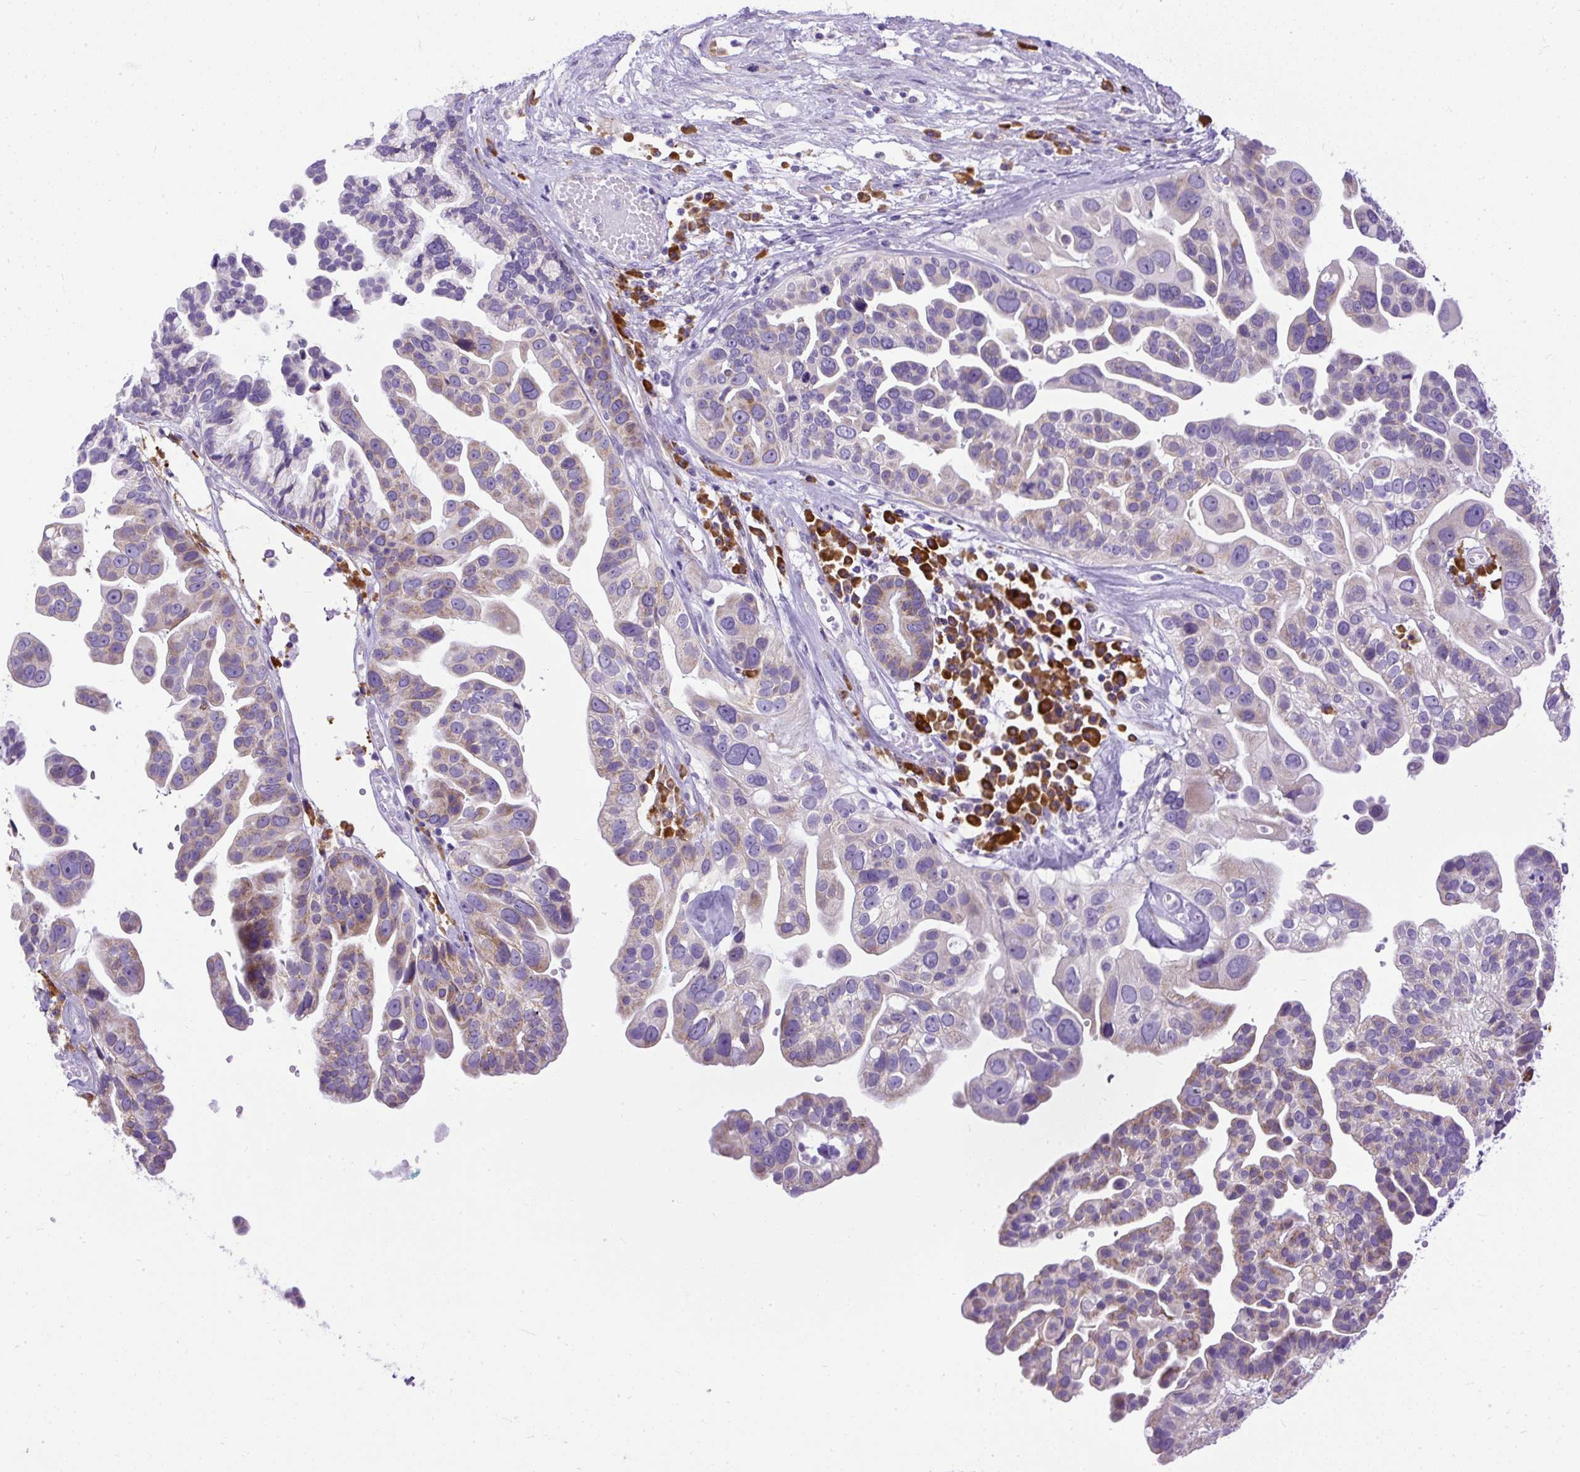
{"staining": {"intensity": "weak", "quantity": "25%-75%", "location": "cytoplasmic/membranous"}, "tissue": "ovarian cancer", "cell_type": "Tumor cells", "image_type": "cancer", "snomed": [{"axis": "morphology", "description": "Cystadenocarcinoma, serous, NOS"}, {"axis": "topography", "description": "Ovary"}], "caption": "This photomicrograph displays ovarian cancer stained with immunohistochemistry (IHC) to label a protein in brown. The cytoplasmic/membranous of tumor cells show weak positivity for the protein. Nuclei are counter-stained blue.", "gene": "SYBU", "patient": {"sex": "female", "age": 56}}